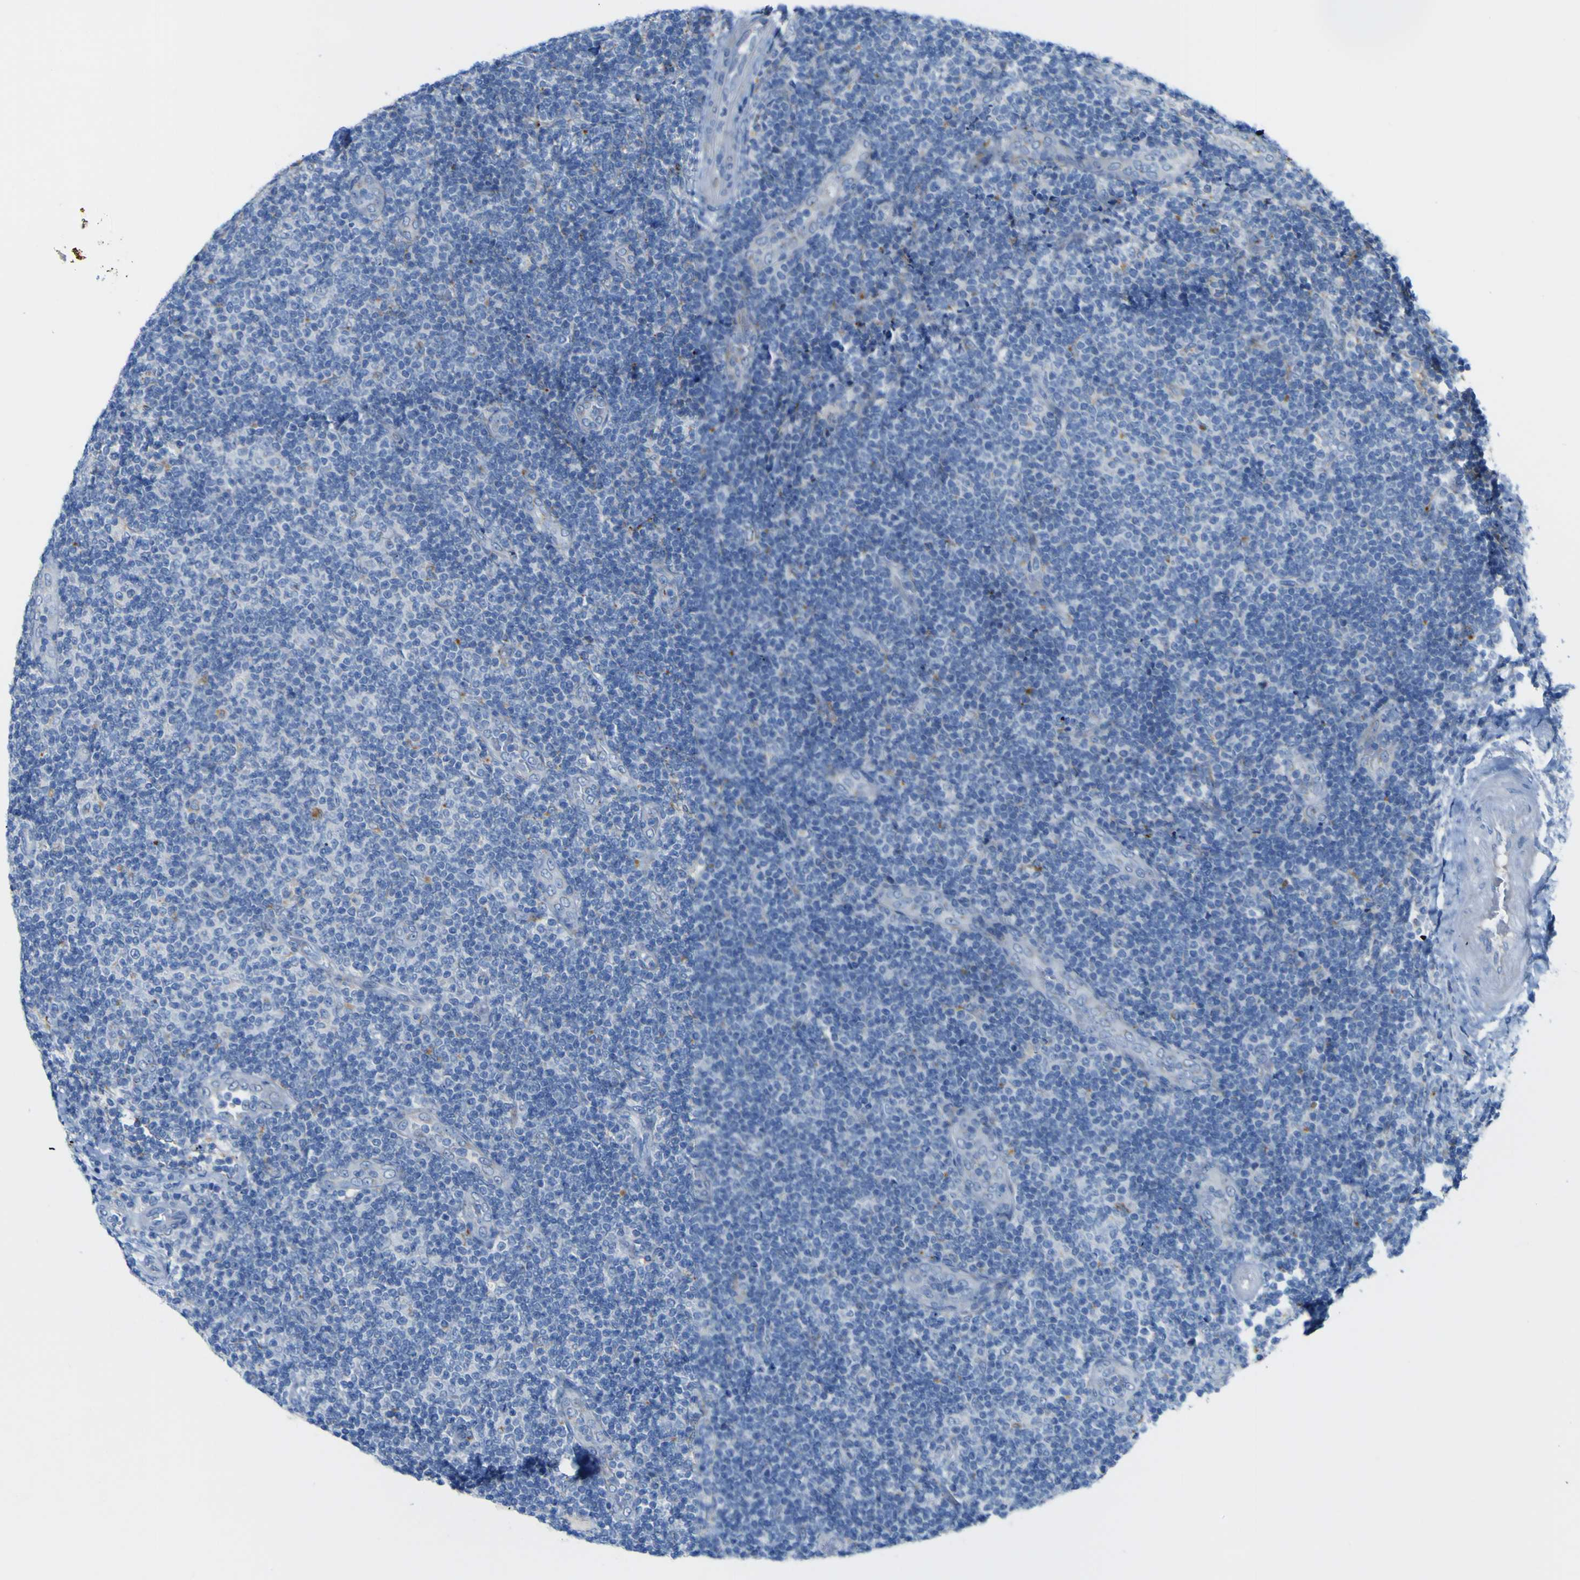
{"staining": {"intensity": "strong", "quantity": "<25%", "location": "cytoplasmic/membranous"}, "tissue": "lymphoma", "cell_type": "Tumor cells", "image_type": "cancer", "snomed": [{"axis": "morphology", "description": "Malignant lymphoma, non-Hodgkin's type, Low grade"}, {"axis": "topography", "description": "Lymph node"}], "caption": "Malignant lymphoma, non-Hodgkin's type (low-grade) stained with DAB (3,3'-diaminobenzidine) immunohistochemistry shows medium levels of strong cytoplasmic/membranous expression in approximately <25% of tumor cells.", "gene": "PTPRF", "patient": {"sex": "male", "age": 83}}